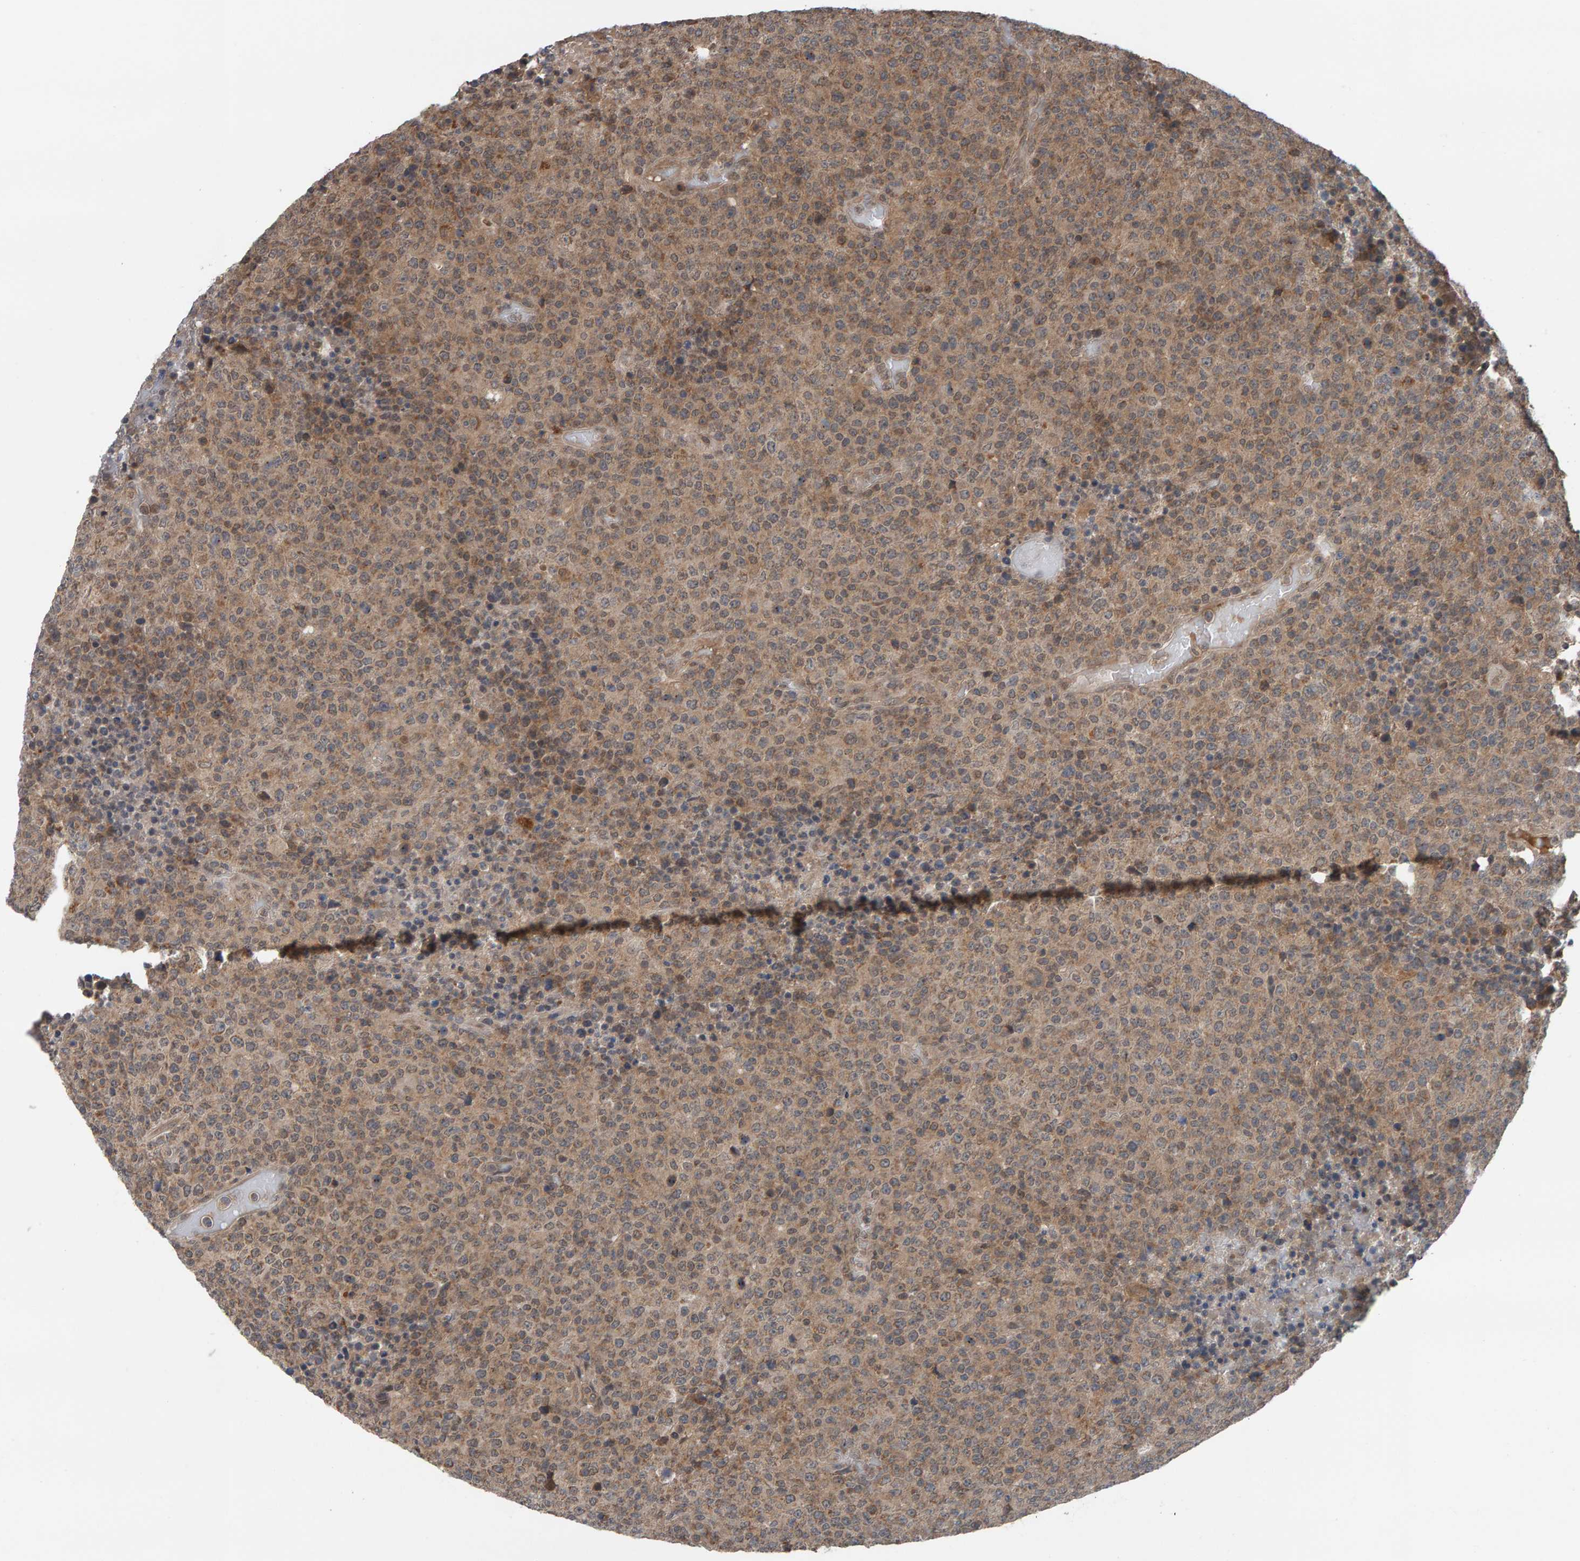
{"staining": {"intensity": "weak", "quantity": ">75%", "location": "cytoplasmic/membranous"}, "tissue": "lymphoma", "cell_type": "Tumor cells", "image_type": "cancer", "snomed": [{"axis": "morphology", "description": "Malignant lymphoma, non-Hodgkin's type, High grade"}, {"axis": "topography", "description": "Lymph node"}], "caption": "Malignant lymphoma, non-Hodgkin's type (high-grade) stained for a protein (brown) displays weak cytoplasmic/membranous positive positivity in about >75% of tumor cells.", "gene": "COASY", "patient": {"sex": "male", "age": 13}}